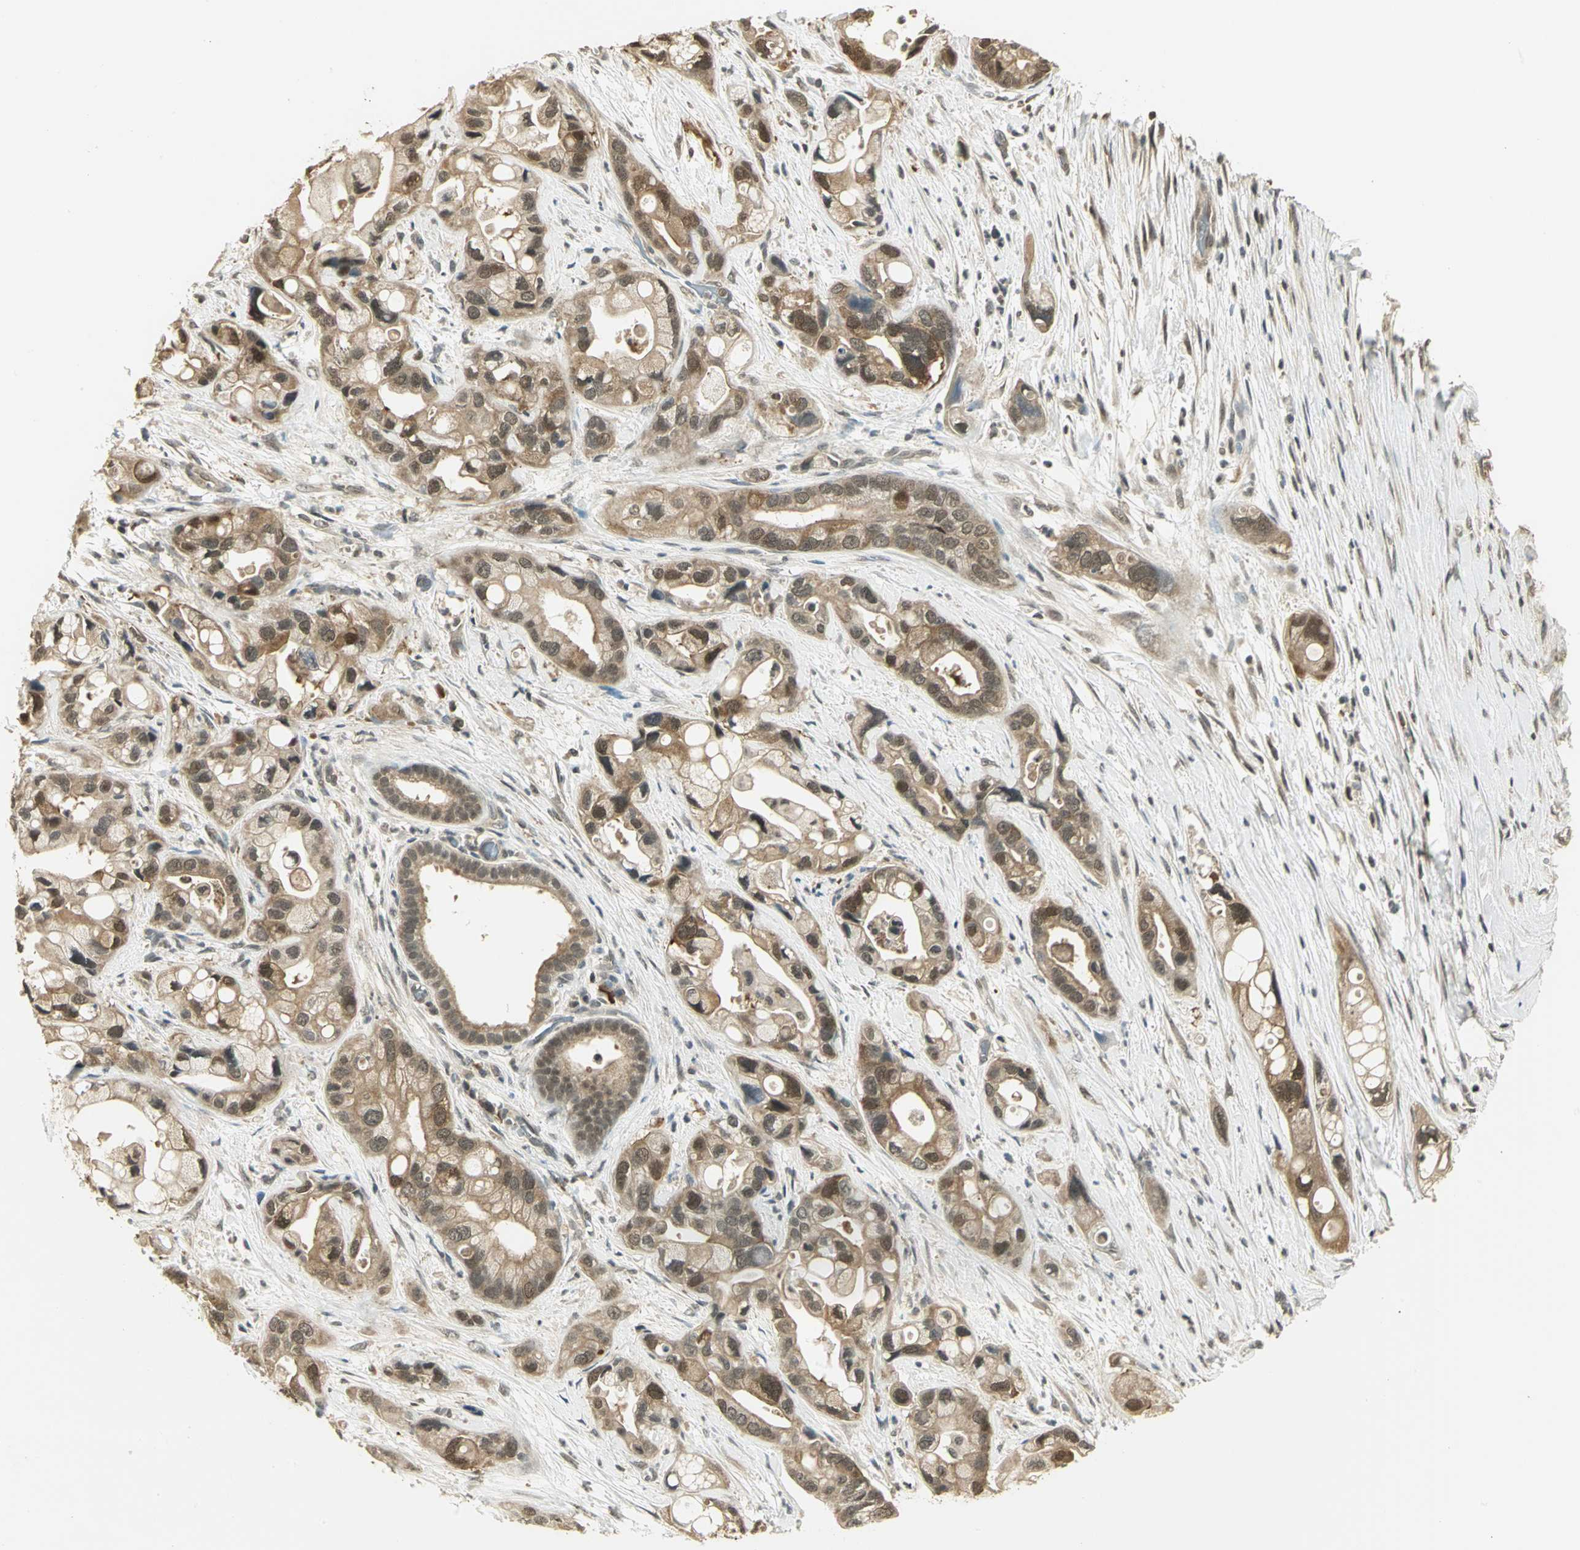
{"staining": {"intensity": "moderate", "quantity": ">75%", "location": "cytoplasmic/membranous"}, "tissue": "pancreatic cancer", "cell_type": "Tumor cells", "image_type": "cancer", "snomed": [{"axis": "morphology", "description": "Adenocarcinoma, NOS"}, {"axis": "topography", "description": "Pancreas"}], "caption": "Pancreatic cancer (adenocarcinoma) stained with DAB immunohistochemistry displays medium levels of moderate cytoplasmic/membranous staining in about >75% of tumor cells.", "gene": "CDC34", "patient": {"sex": "female", "age": 77}}